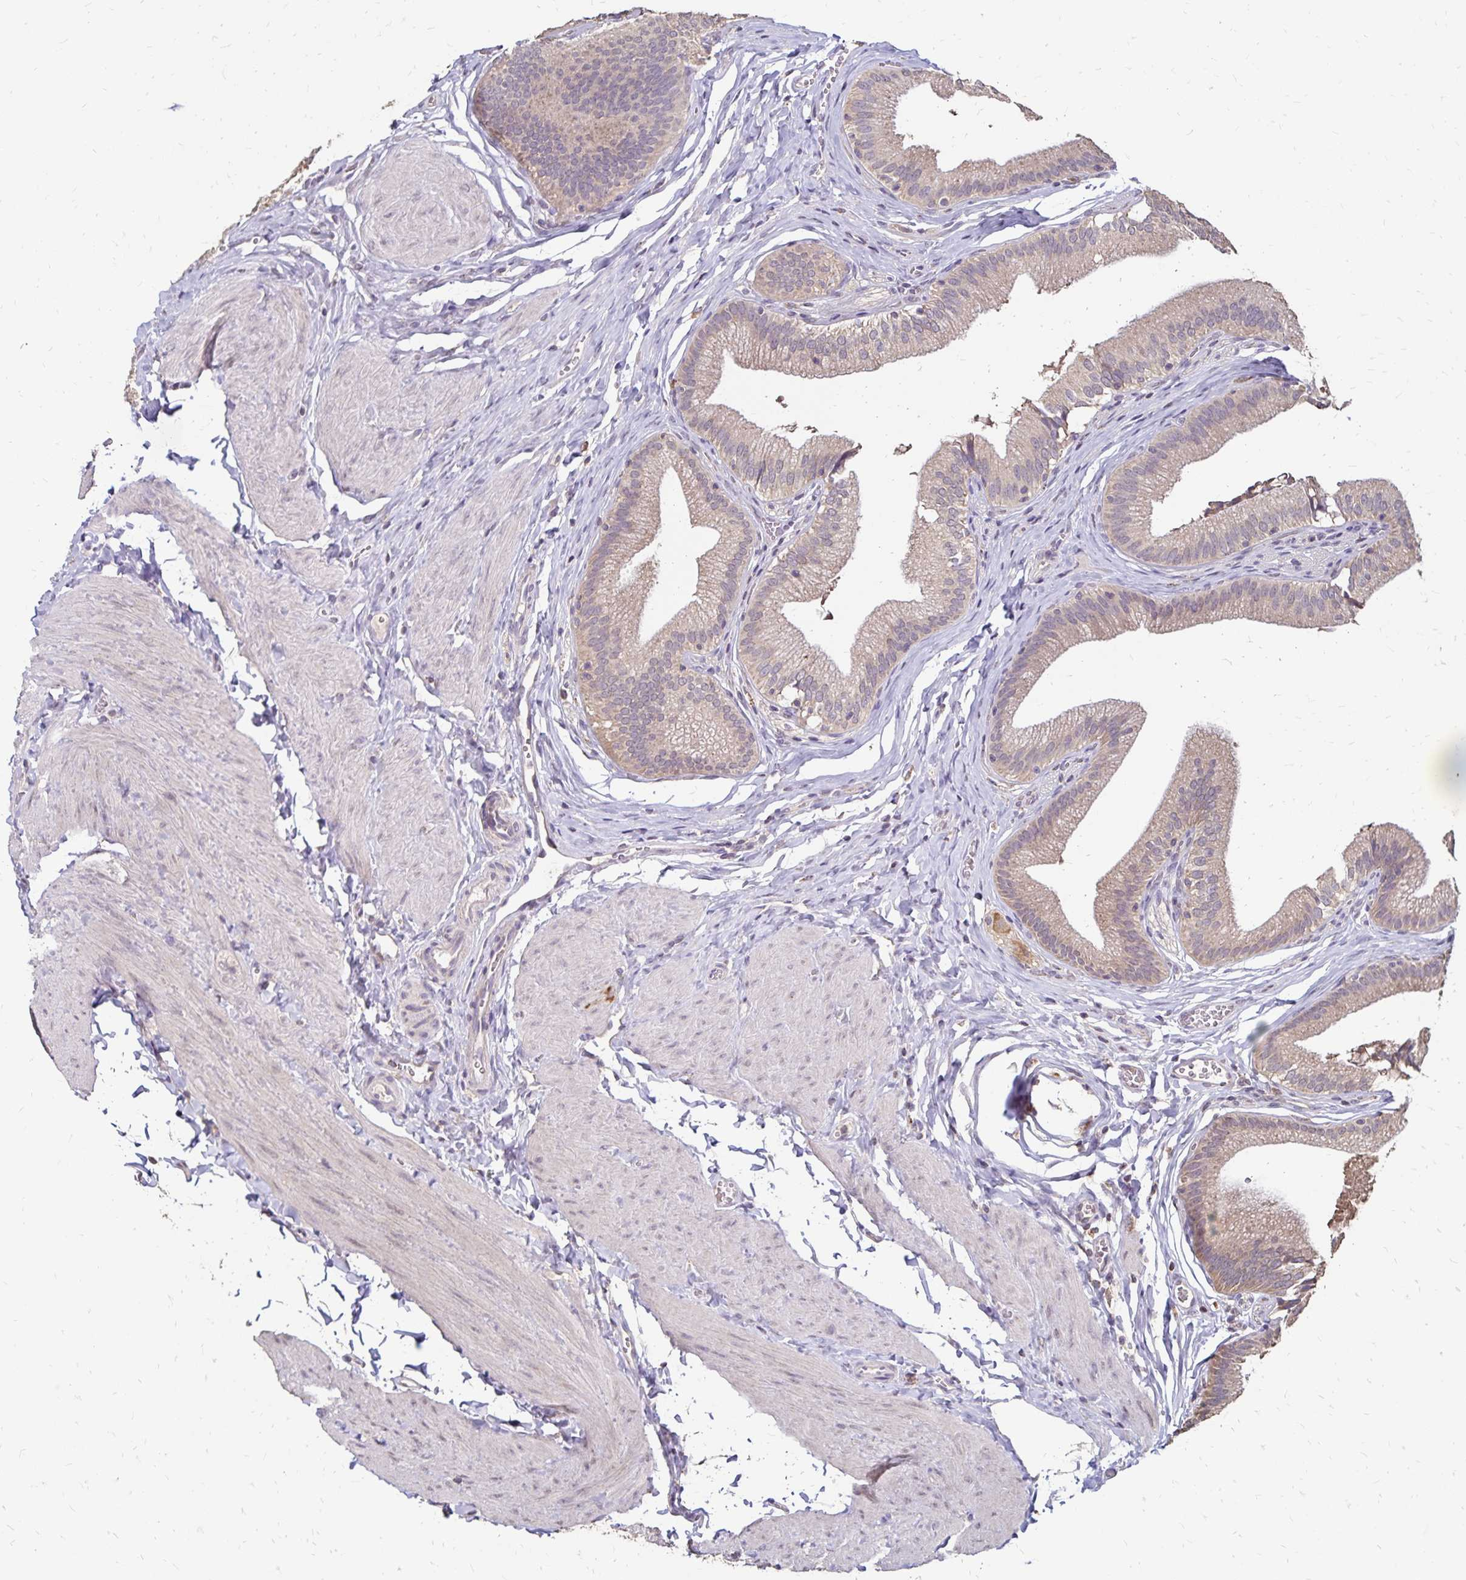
{"staining": {"intensity": "moderate", "quantity": ">75%", "location": "cytoplasmic/membranous"}, "tissue": "gallbladder", "cell_type": "Glandular cells", "image_type": "normal", "snomed": [{"axis": "morphology", "description": "Normal tissue, NOS"}, {"axis": "topography", "description": "Gallbladder"}, {"axis": "topography", "description": "Peripheral nerve tissue"}], "caption": "This image demonstrates immunohistochemistry (IHC) staining of normal gallbladder, with medium moderate cytoplasmic/membranous expression in about >75% of glandular cells.", "gene": "EMC10", "patient": {"sex": "male", "age": 17}}